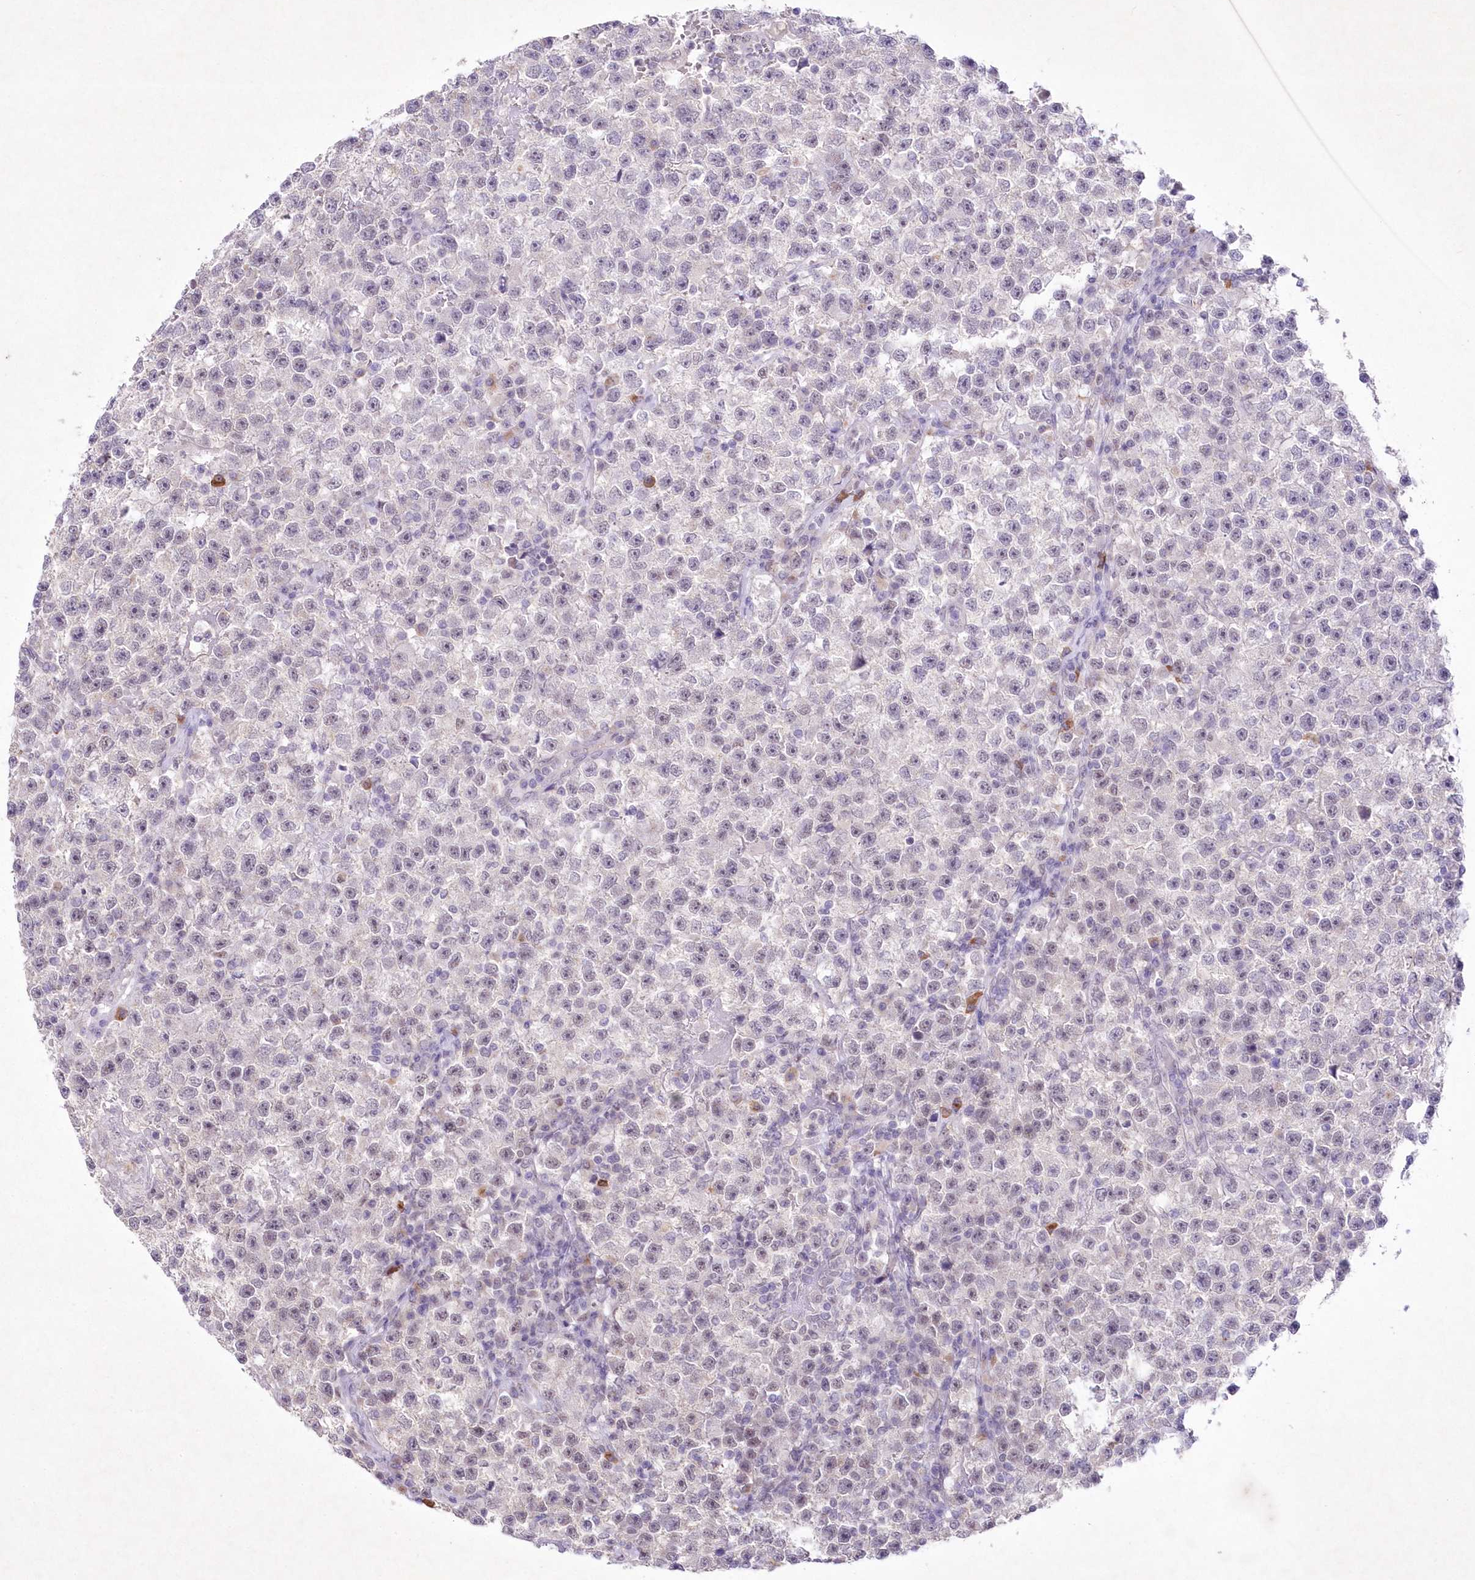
{"staining": {"intensity": "negative", "quantity": "none", "location": "none"}, "tissue": "testis cancer", "cell_type": "Tumor cells", "image_type": "cancer", "snomed": [{"axis": "morphology", "description": "Seminoma, NOS"}, {"axis": "topography", "description": "Testis"}], "caption": "There is no significant positivity in tumor cells of testis cancer.", "gene": "RBM27", "patient": {"sex": "male", "age": 22}}